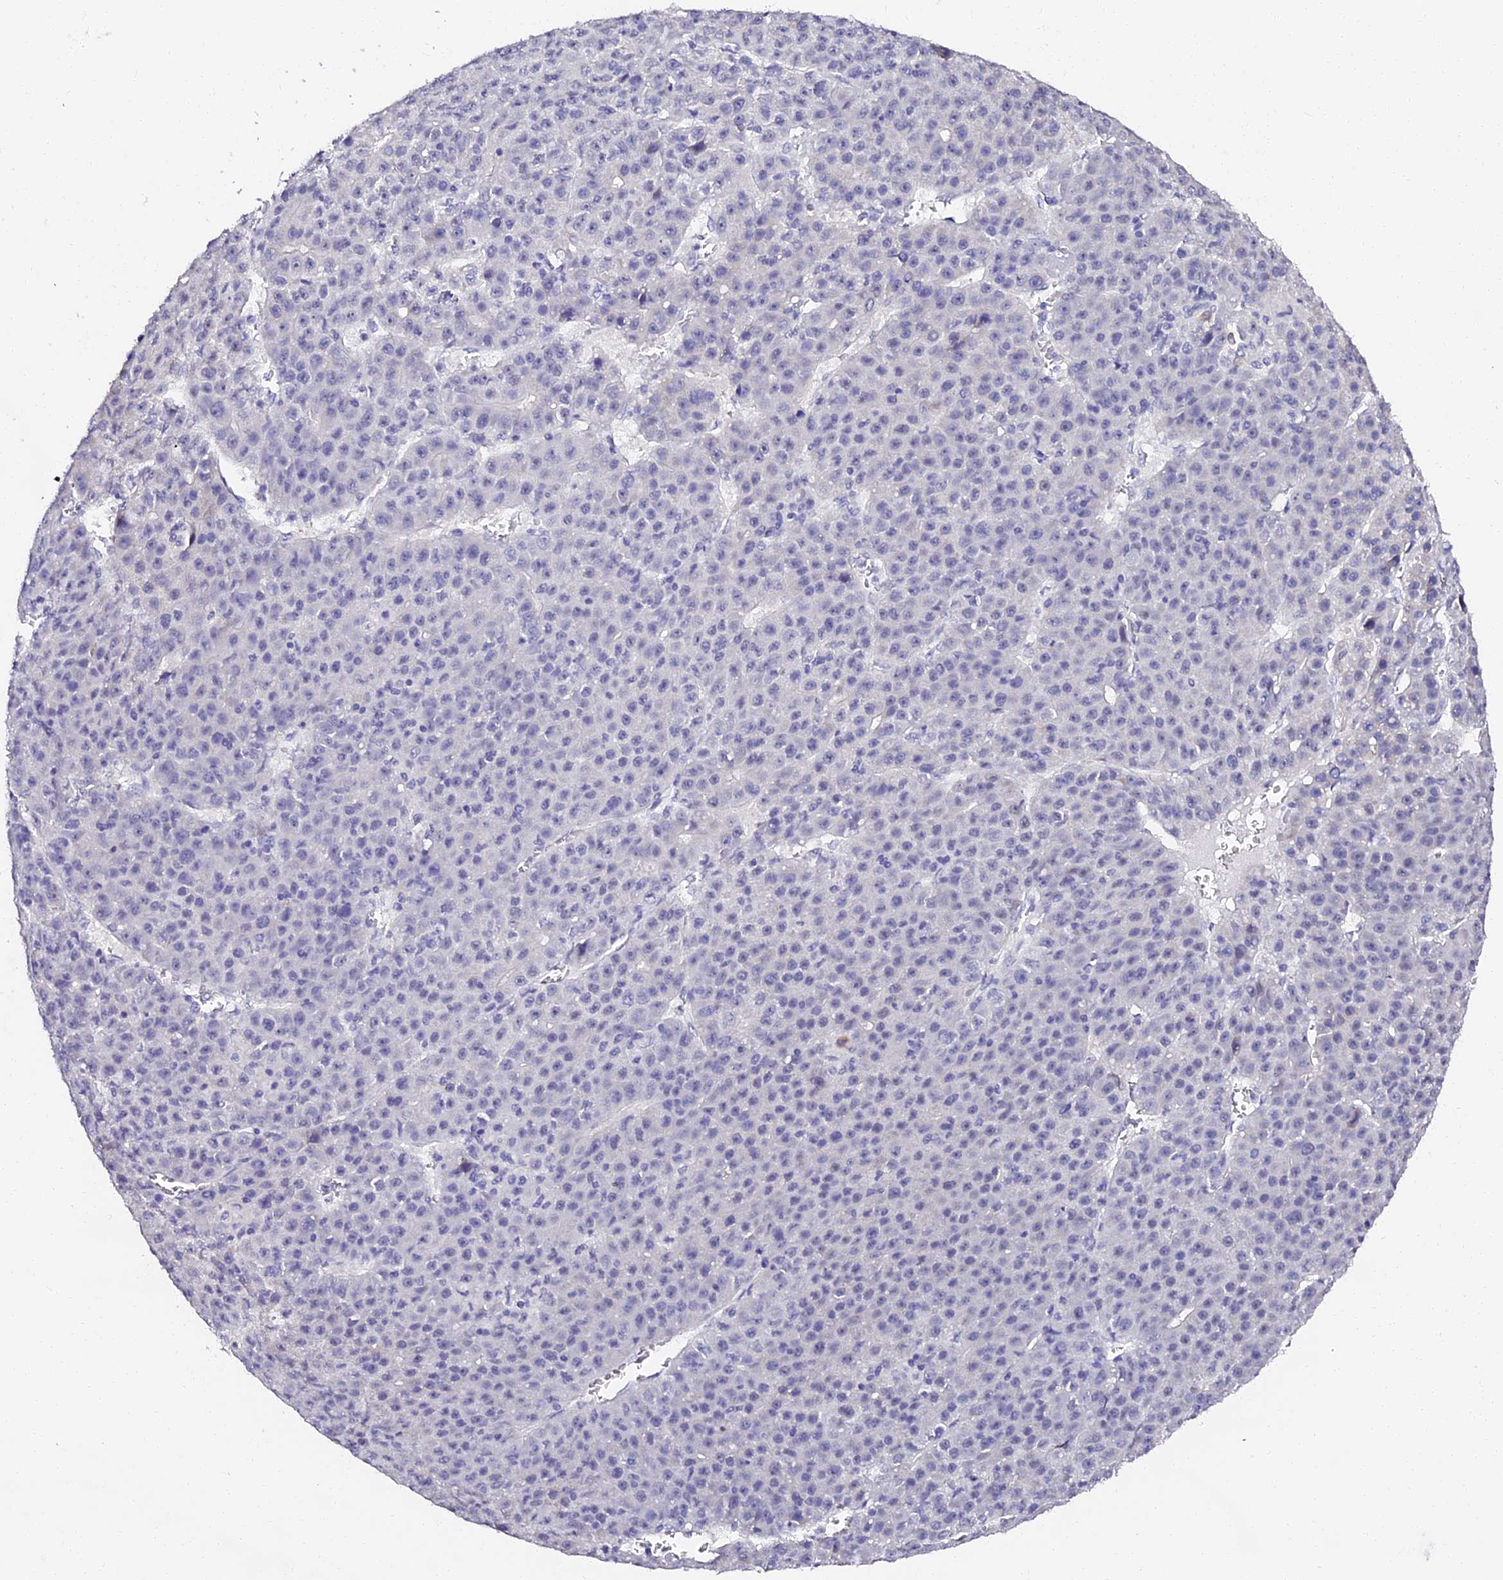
{"staining": {"intensity": "weak", "quantity": "<25%", "location": "nuclear"}, "tissue": "liver cancer", "cell_type": "Tumor cells", "image_type": "cancer", "snomed": [{"axis": "morphology", "description": "Carcinoma, Hepatocellular, NOS"}, {"axis": "topography", "description": "Liver"}], "caption": "Immunohistochemistry photomicrograph of liver hepatocellular carcinoma stained for a protein (brown), which demonstrates no positivity in tumor cells.", "gene": "VPS33B", "patient": {"sex": "female", "age": 53}}